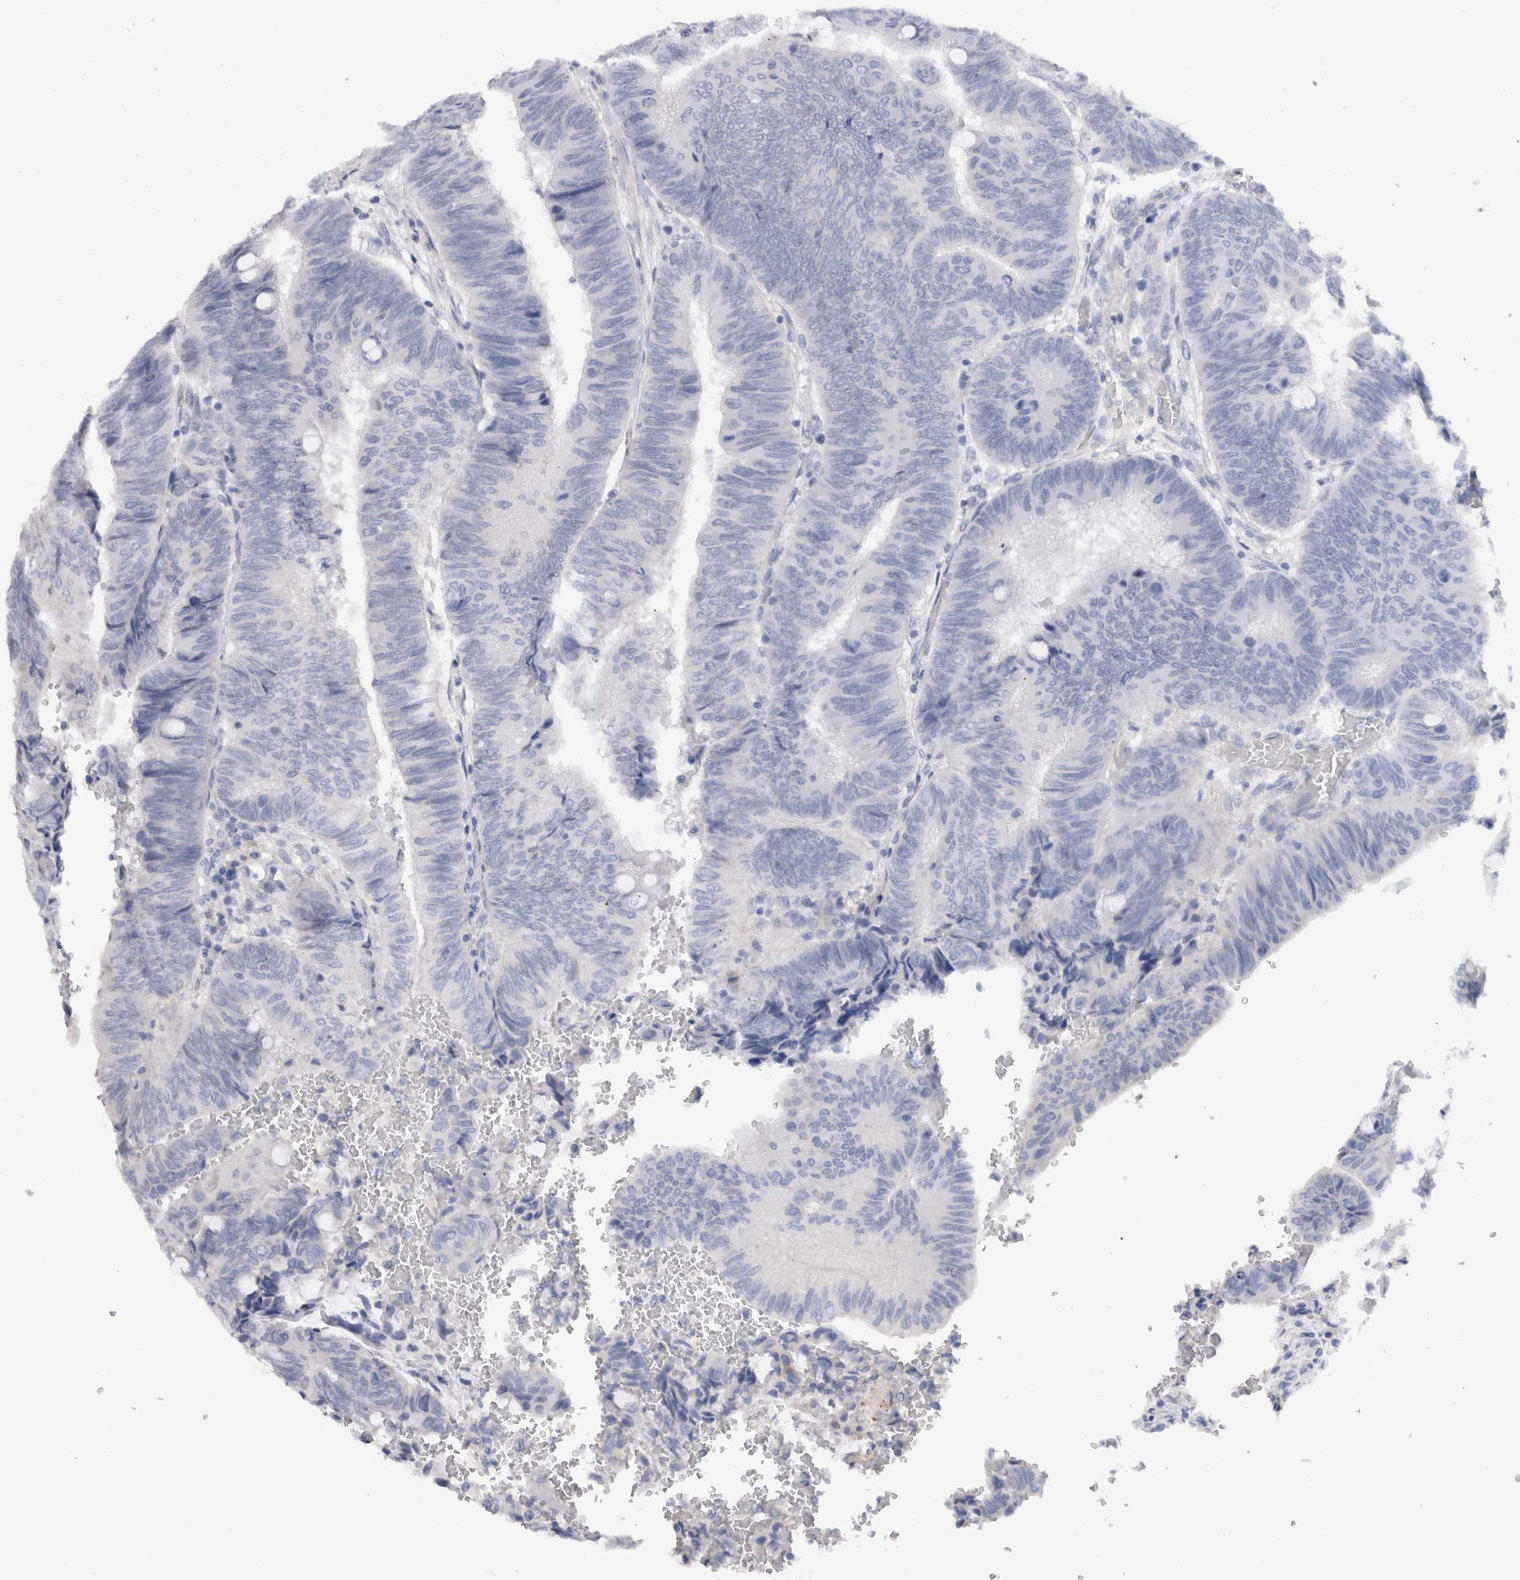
{"staining": {"intensity": "negative", "quantity": "none", "location": "none"}, "tissue": "colorectal cancer", "cell_type": "Tumor cells", "image_type": "cancer", "snomed": [{"axis": "morphology", "description": "Normal tissue, NOS"}, {"axis": "morphology", "description": "Adenocarcinoma, NOS"}, {"axis": "topography", "description": "Rectum"}, {"axis": "topography", "description": "Peripheral nerve tissue"}], "caption": "Colorectal cancer (adenocarcinoma) was stained to show a protein in brown. There is no significant staining in tumor cells.", "gene": "CDH6", "patient": {"sex": "male", "age": 92}}